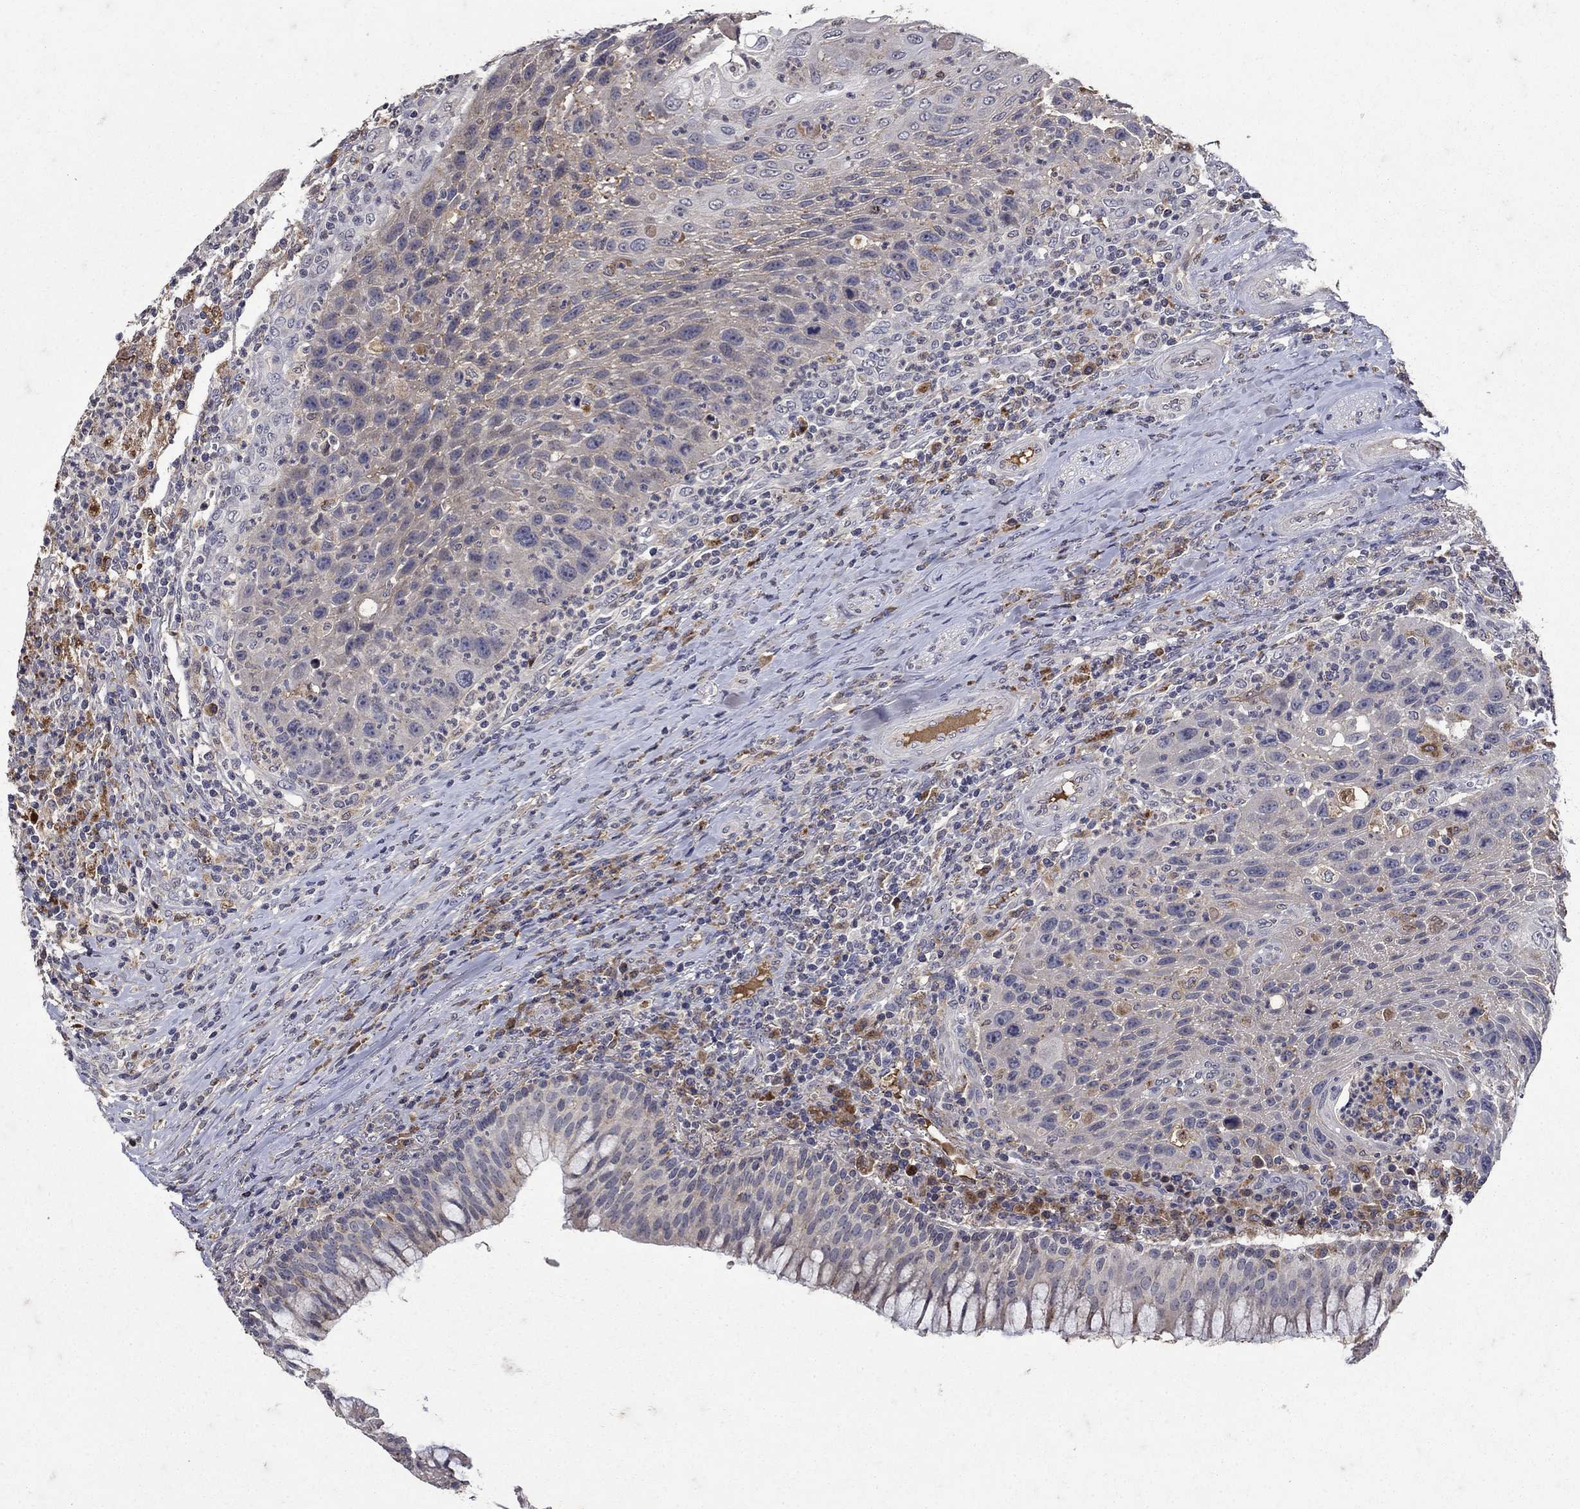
{"staining": {"intensity": "negative", "quantity": "none", "location": "none"}, "tissue": "head and neck cancer", "cell_type": "Tumor cells", "image_type": "cancer", "snomed": [{"axis": "morphology", "description": "Squamous cell carcinoma, NOS"}, {"axis": "topography", "description": "Head-Neck"}], "caption": "Image shows no protein expression in tumor cells of head and neck squamous cell carcinoma tissue. (DAB (3,3'-diaminobenzidine) immunohistochemistry (IHC), high magnification).", "gene": "NPC2", "patient": {"sex": "male", "age": 69}}